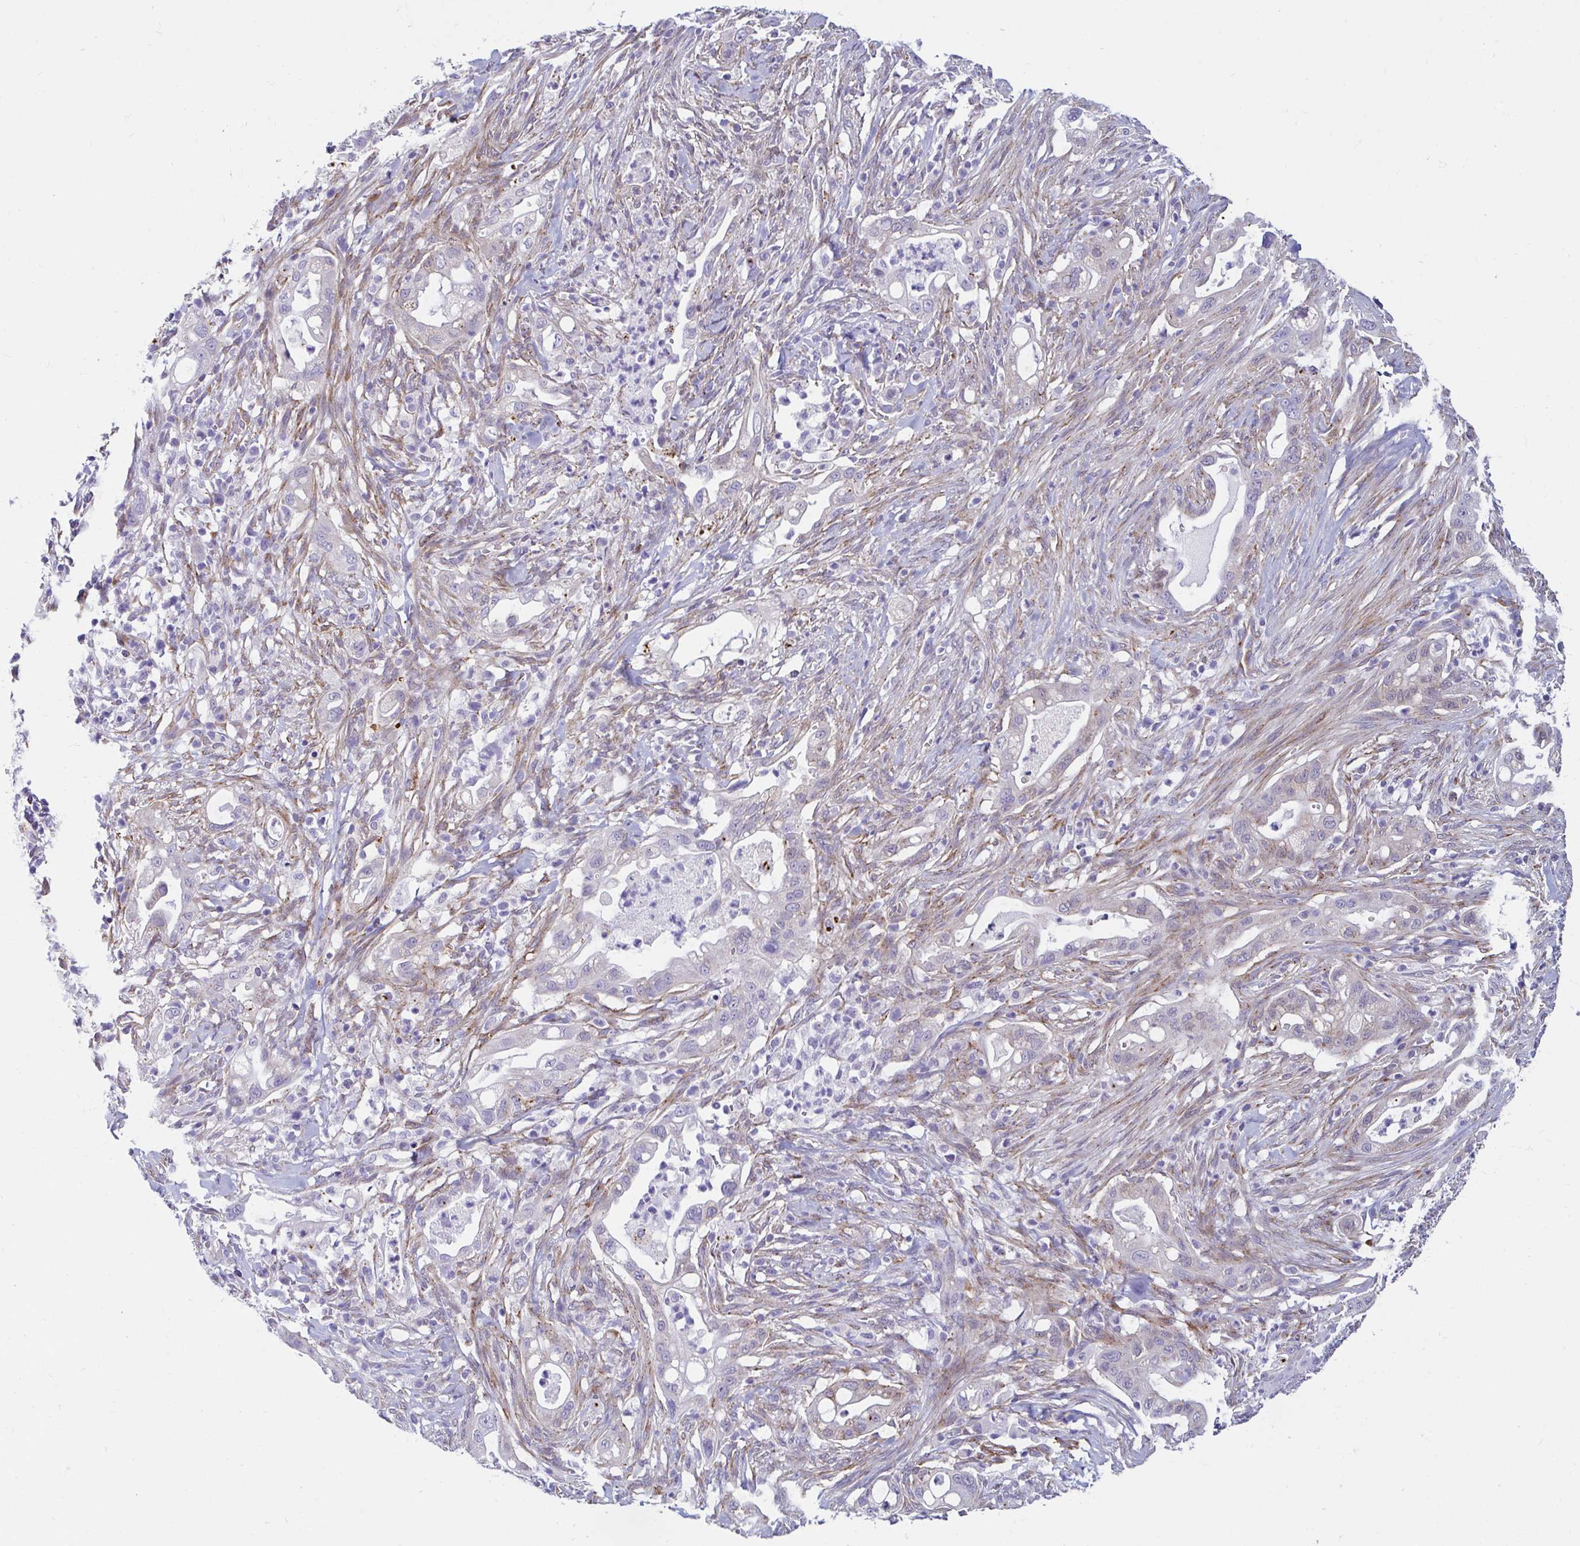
{"staining": {"intensity": "negative", "quantity": "none", "location": "none"}, "tissue": "pancreatic cancer", "cell_type": "Tumor cells", "image_type": "cancer", "snomed": [{"axis": "morphology", "description": "Adenocarcinoma, NOS"}, {"axis": "topography", "description": "Pancreas"}], "caption": "A histopathology image of human pancreatic adenocarcinoma is negative for staining in tumor cells. (IHC, brightfield microscopy, high magnification).", "gene": "ANKRD62", "patient": {"sex": "male", "age": 44}}